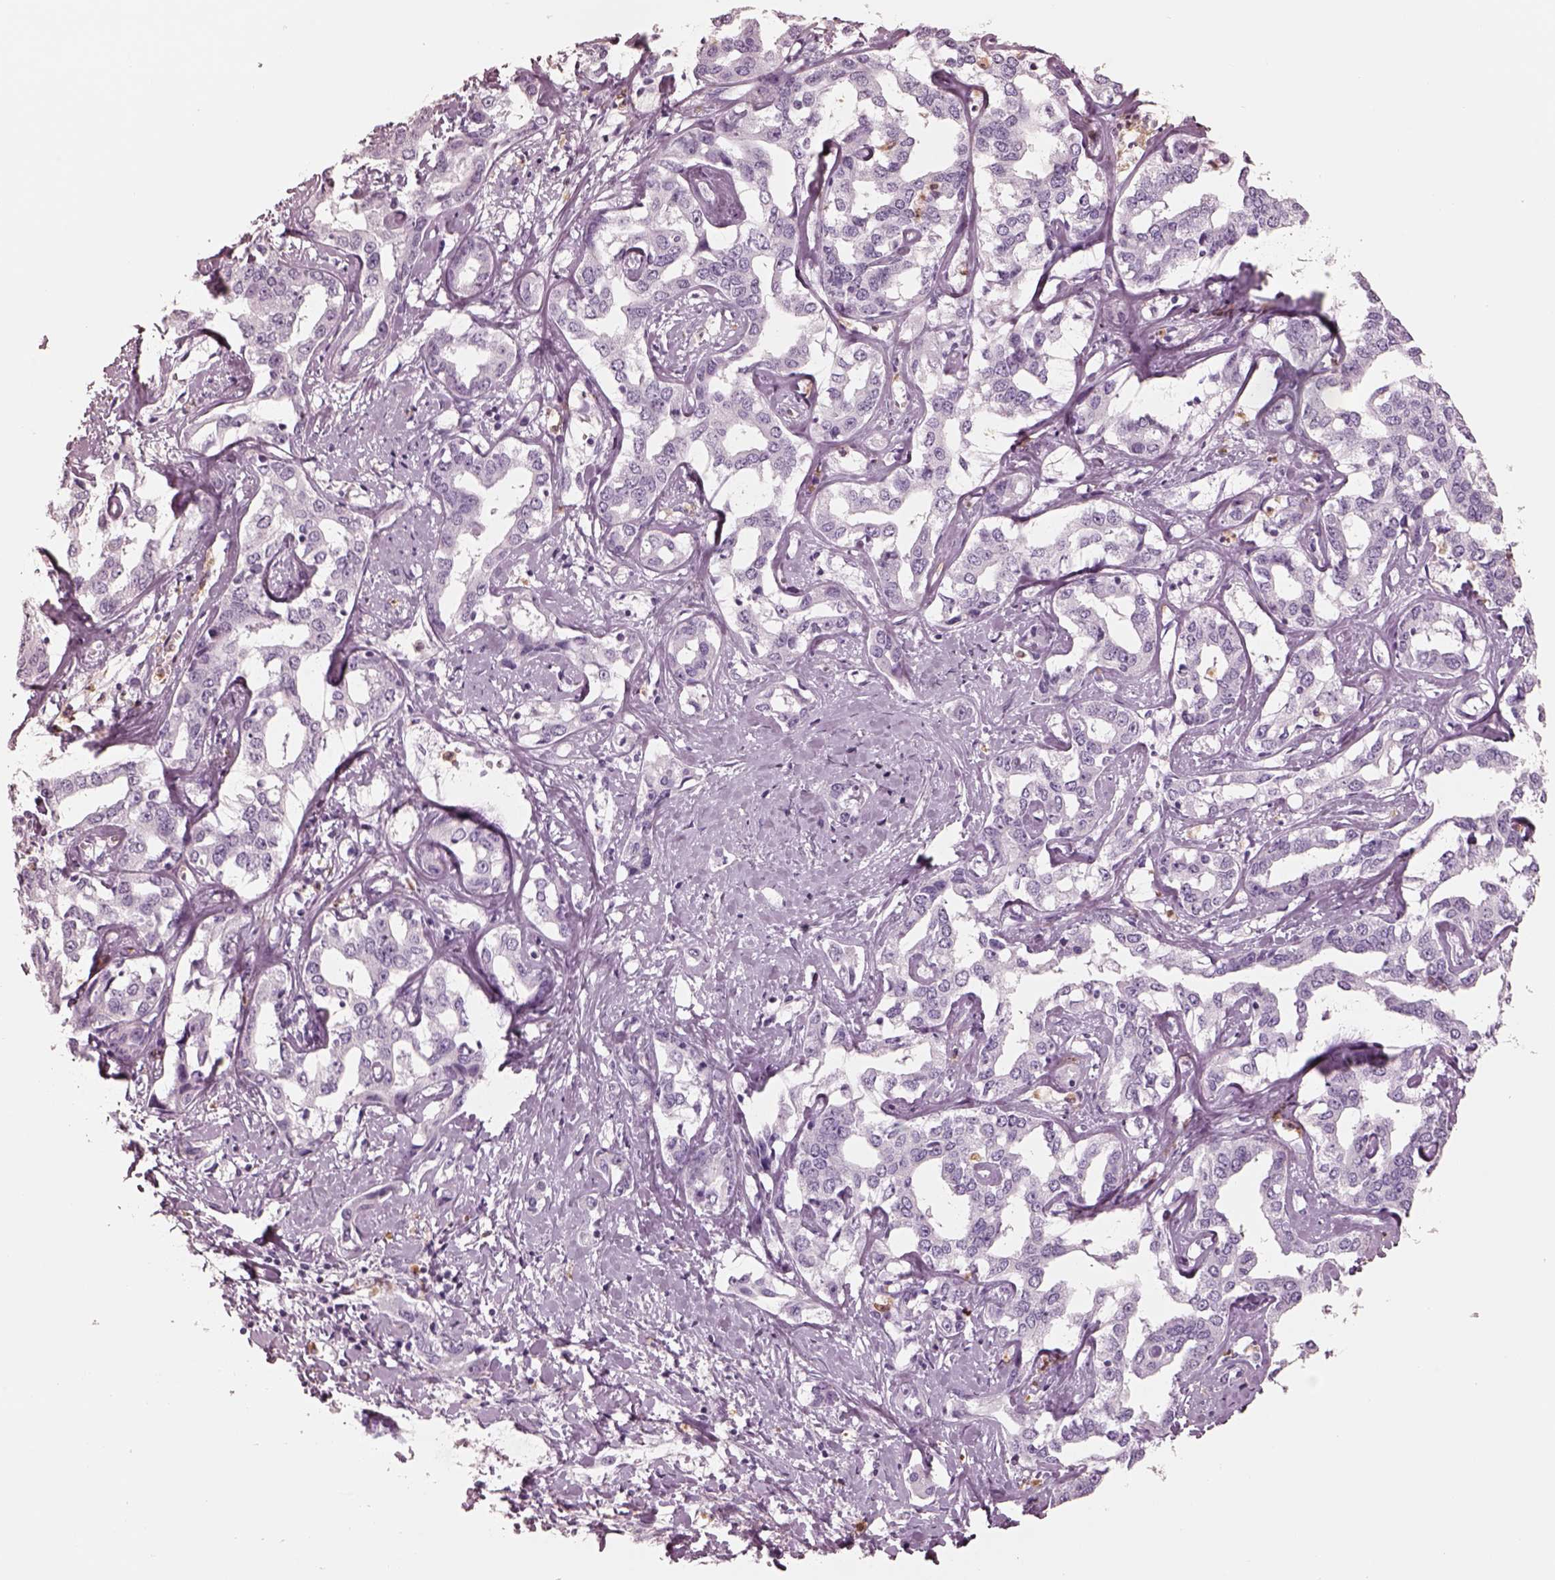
{"staining": {"intensity": "negative", "quantity": "none", "location": "none"}, "tissue": "liver cancer", "cell_type": "Tumor cells", "image_type": "cancer", "snomed": [{"axis": "morphology", "description": "Cholangiocarcinoma"}, {"axis": "topography", "description": "Liver"}], "caption": "Liver cancer was stained to show a protein in brown. There is no significant expression in tumor cells.", "gene": "ELANE", "patient": {"sex": "male", "age": 59}}